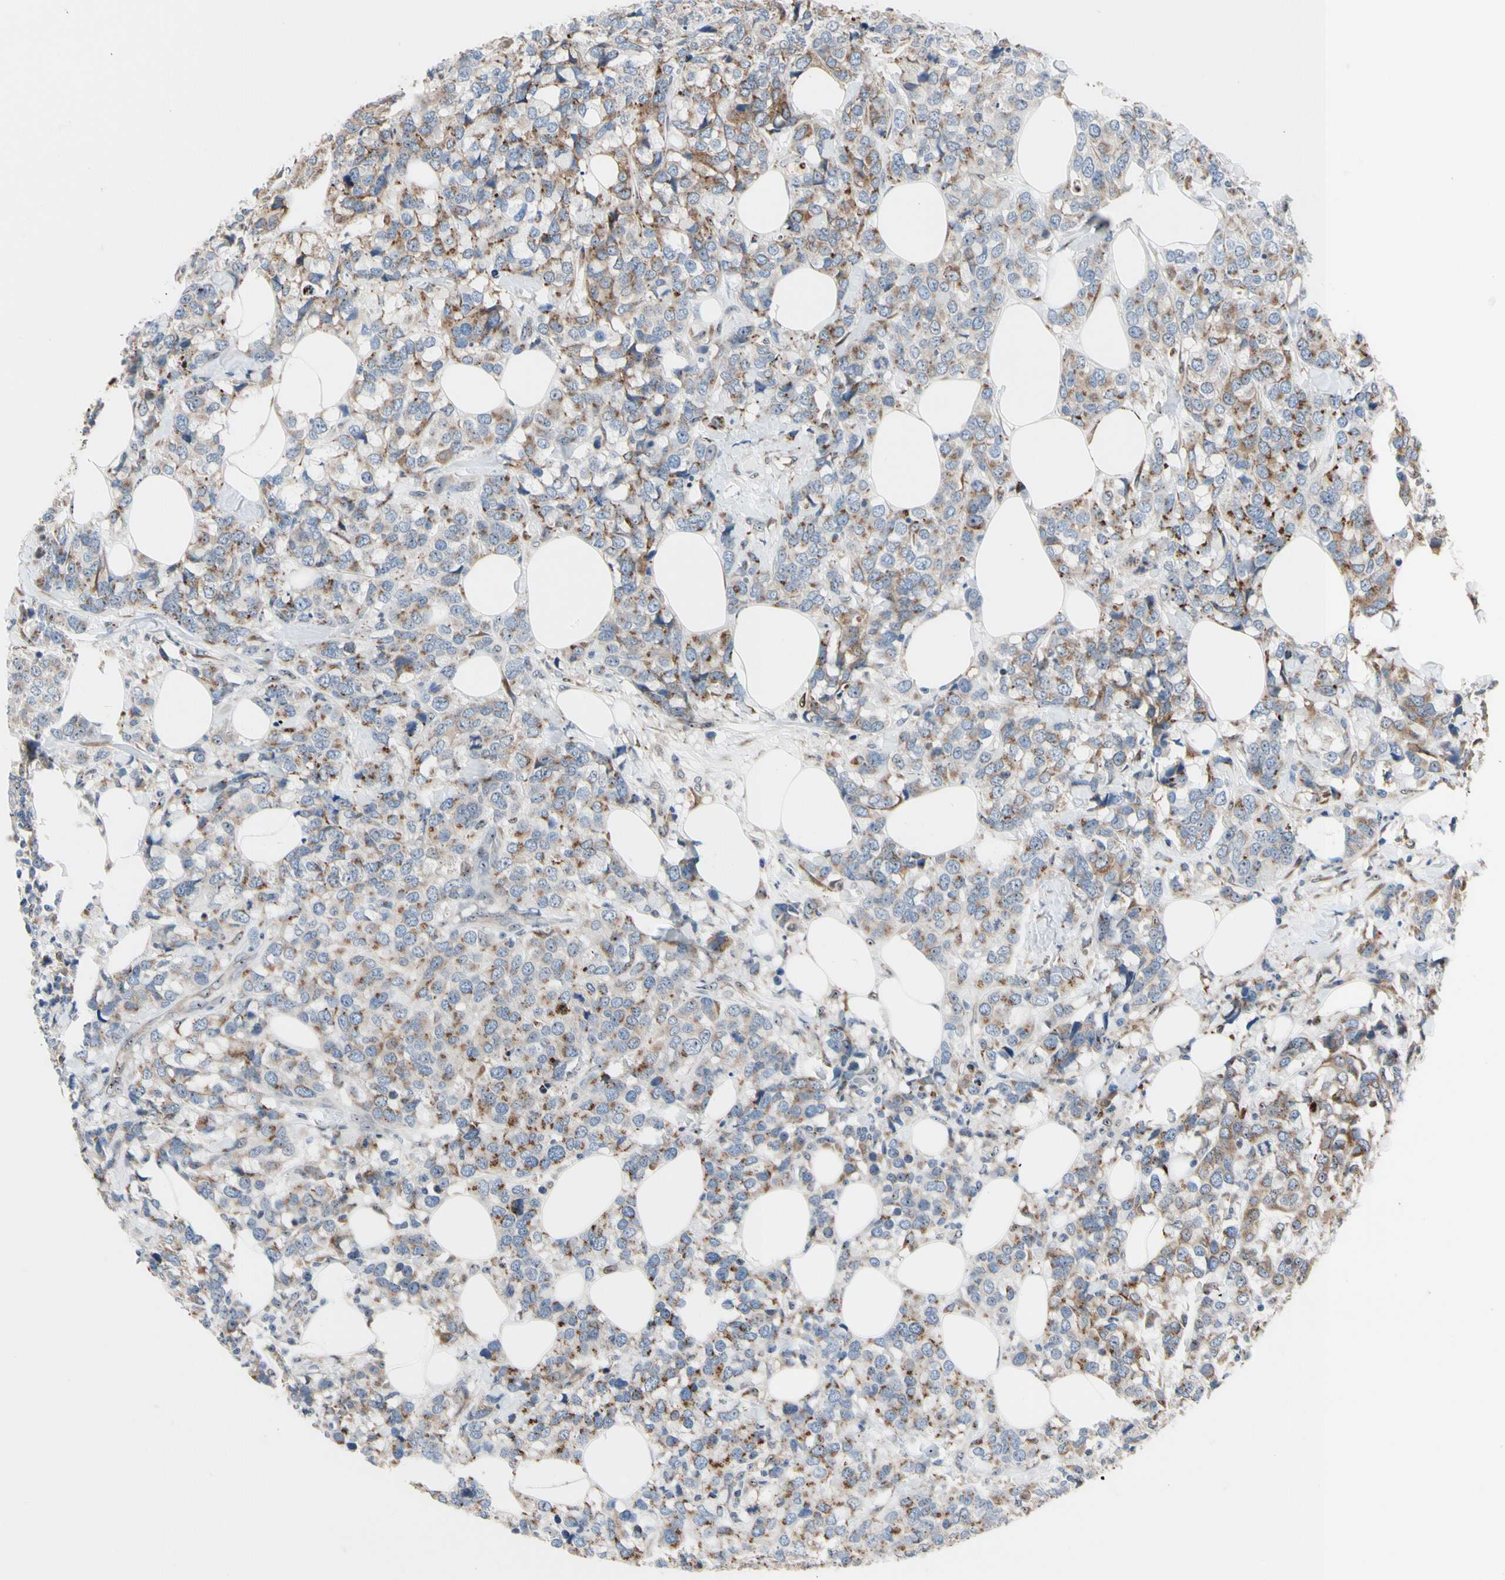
{"staining": {"intensity": "weak", "quantity": ">75%", "location": "cytoplasmic/membranous"}, "tissue": "breast cancer", "cell_type": "Tumor cells", "image_type": "cancer", "snomed": [{"axis": "morphology", "description": "Lobular carcinoma"}, {"axis": "topography", "description": "Breast"}], "caption": "High-magnification brightfield microscopy of breast cancer (lobular carcinoma) stained with DAB (brown) and counterstained with hematoxylin (blue). tumor cells exhibit weak cytoplasmic/membranous staining is seen in about>75% of cells. (DAB (3,3'-diaminobenzidine) IHC, brown staining for protein, blue staining for nuclei).", "gene": "TMED7", "patient": {"sex": "female", "age": 59}}